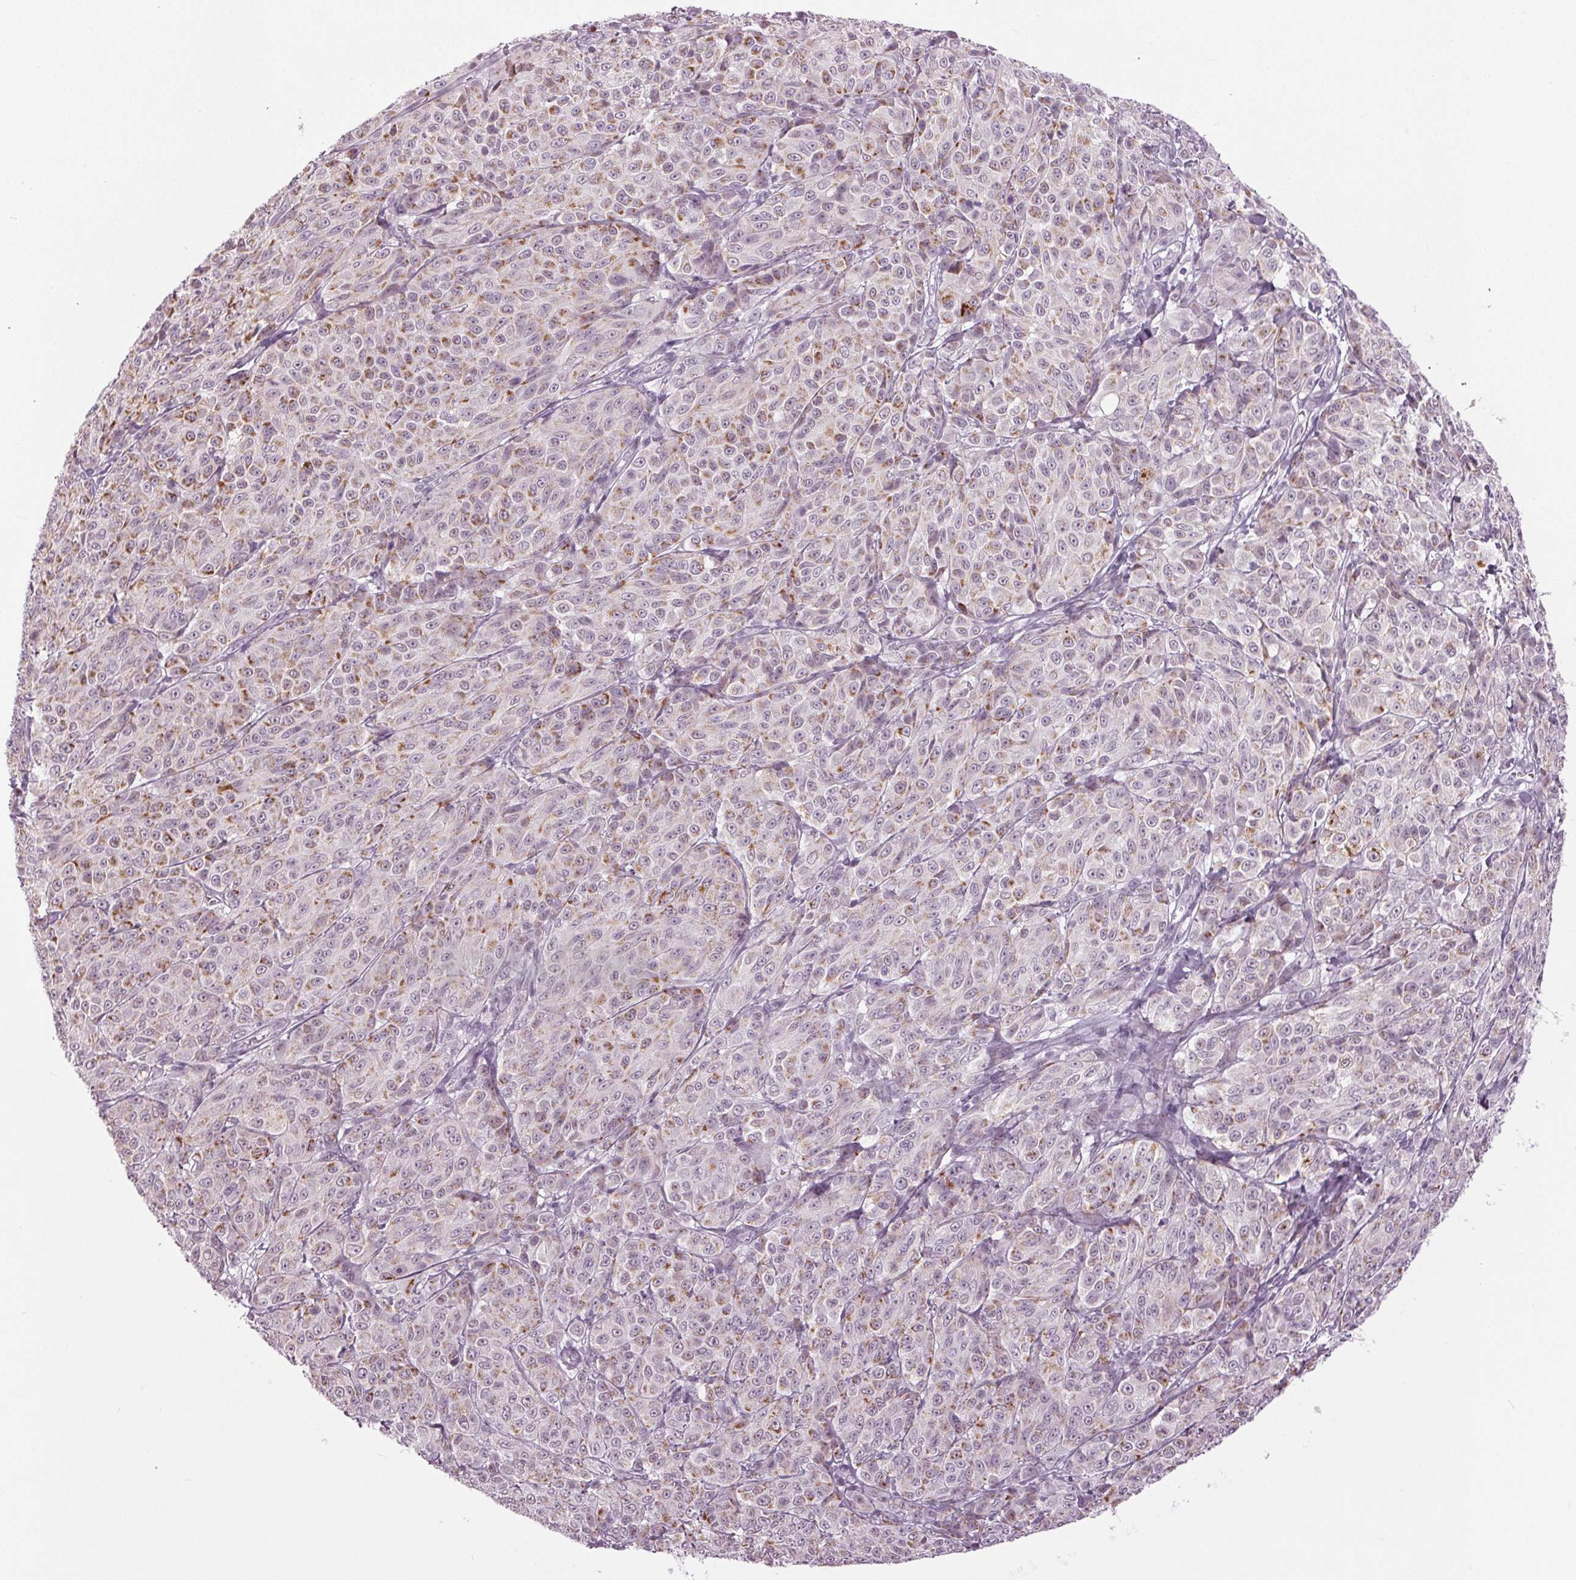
{"staining": {"intensity": "negative", "quantity": "none", "location": "none"}, "tissue": "melanoma", "cell_type": "Tumor cells", "image_type": "cancer", "snomed": [{"axis": "morphology", "description": "Malignant melanoma, NOS"}, {"axis": "topography", "description": "Skin"}], "caption": "High power microscopy image of an immunohistochemistry (IHC) micrograph of melanoma, revealing no significant expression in tumor cells.", "gene": "DNAH12", "patient": {"sex": "male", "age": 89}}